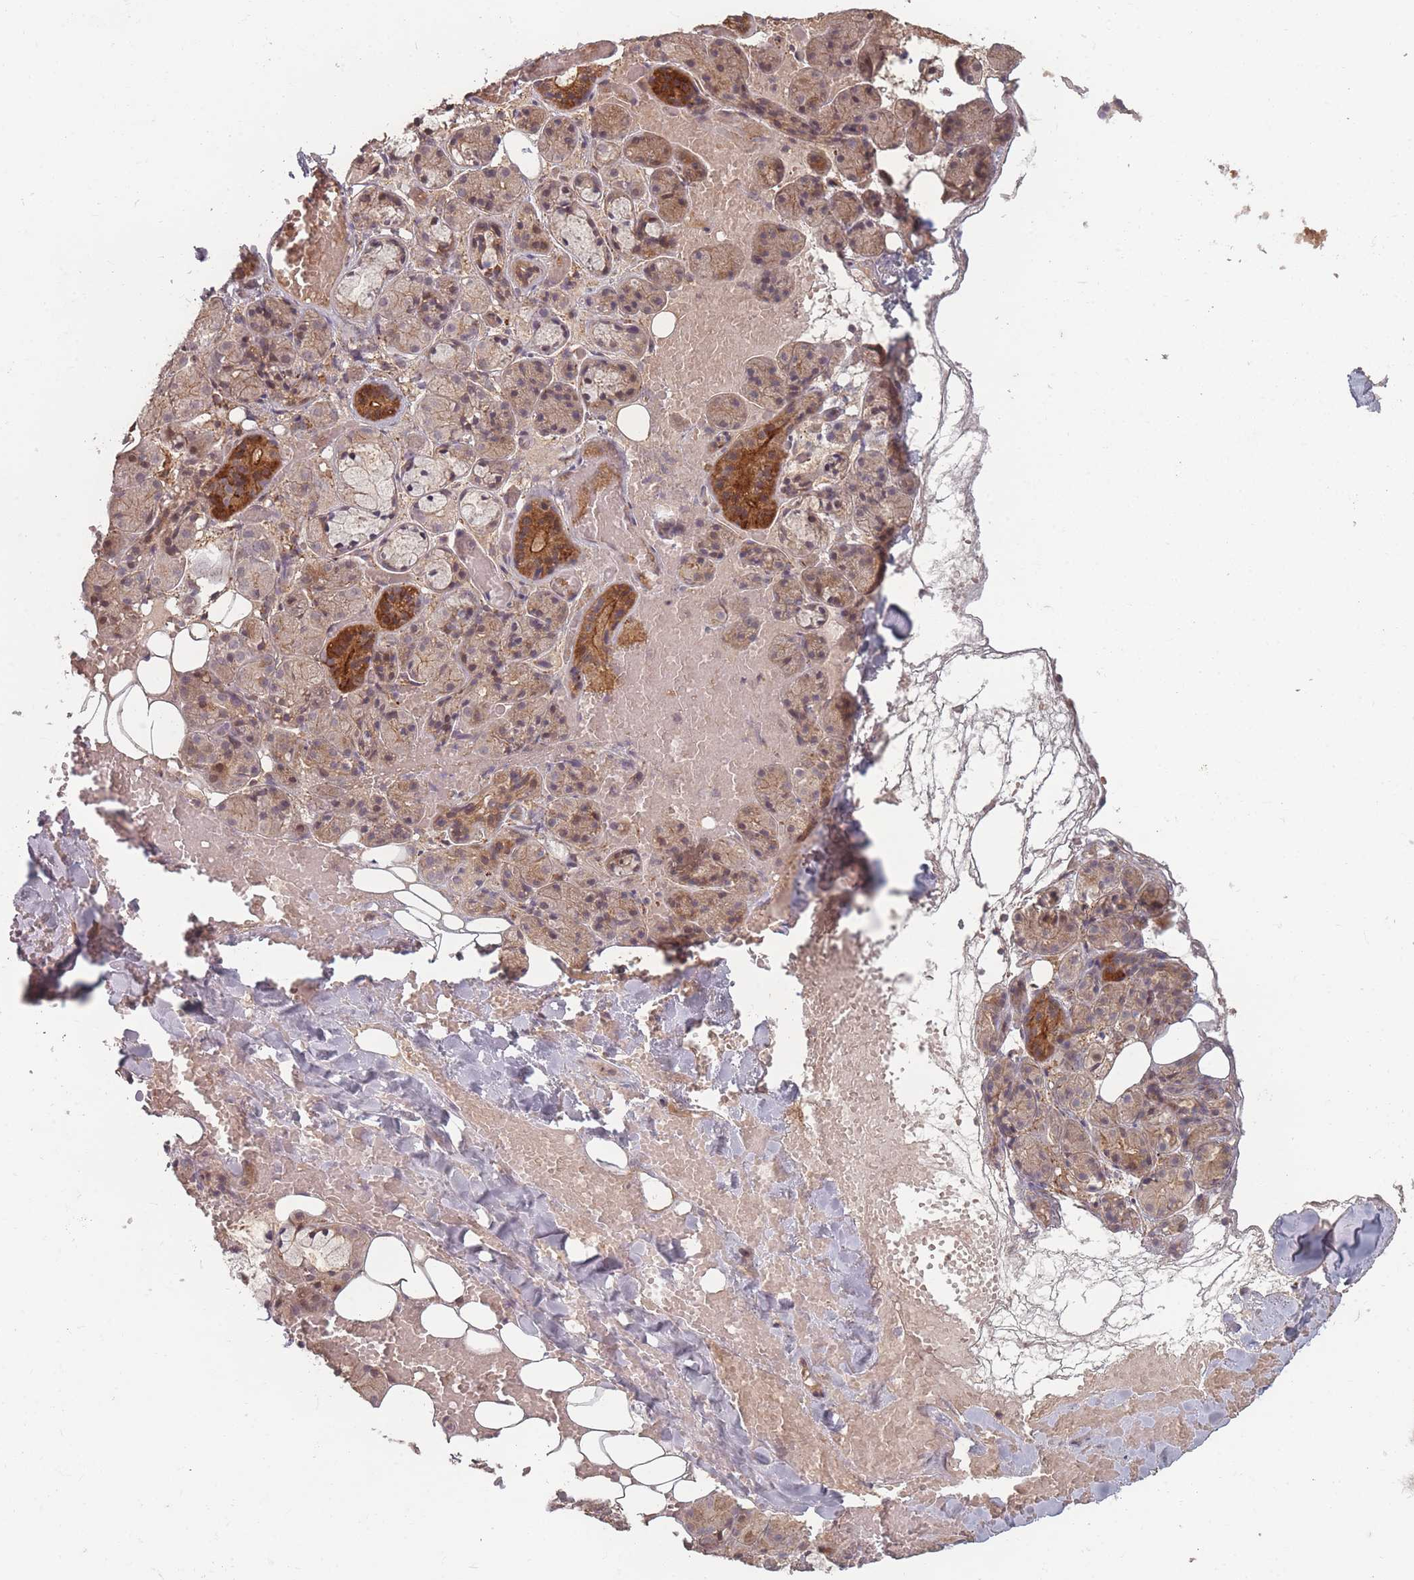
{"staining": {"intensity": "strong", "quantity": "<25%", "location": "cytoplasmic/membranous"}, "tissue": "salivary gland", "cell_type": "Glandular cells", "image_type": "normal", "snomed": [{"axis": "morphology", "description": "Normal tissue, NOS"}, {"axis": "topography", "description": "Salivary gland"}], "caption": "Immunohistochemistry (IHC) micrograph of benign salivary gland: salivary gland stained using IHC shows medium levels of strong protein expression localized specifically in the cytoplasmic/membranous of glandular cells, appearing as a cytoplasmic/membranous brown color.", "gene": "HAGH", "patient": {"sex": "male", "age": 63}}